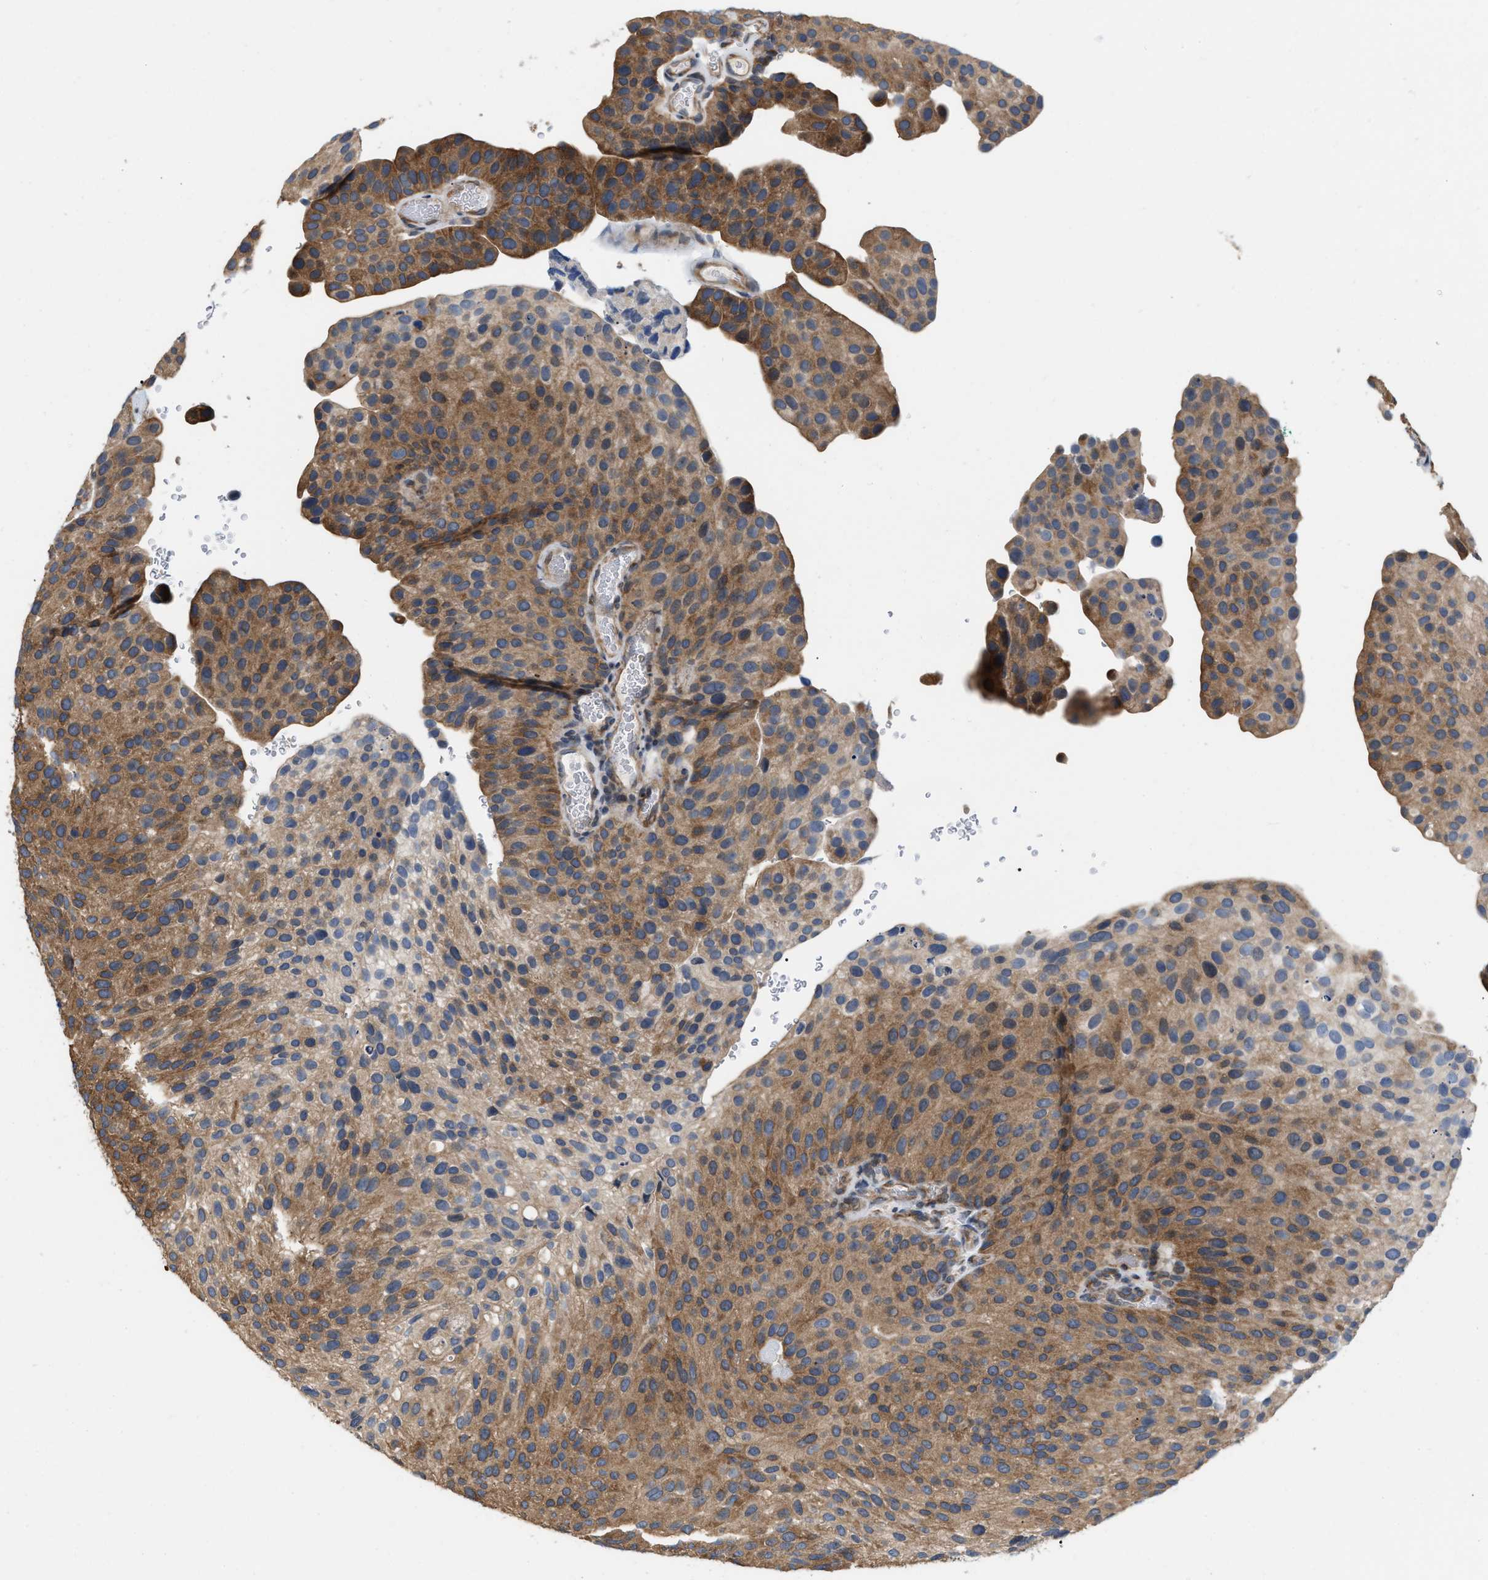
{"staining": {"intensity": "moderate", "quantity": ">75%", "location": "cytoplasmic/membranous"}, "tissue": "urothelial cancer", "cell_type": "Tumor cells", "image_type": "cancer", "snomed": [{"axis": "morphology", "description": "Urothelial carcinoma, Low grade"}, {"axis": "topography", "description": "Smooth muscle"}, {"axis": "topography", "description": "Urinary bladder"}], "caption": "Human urothelial cancer stained with a protein marker demonstrates moderate staining in tumor cells.", "gene": "CSNK1A1", "patient": {"sex": "male", "age": 60}}